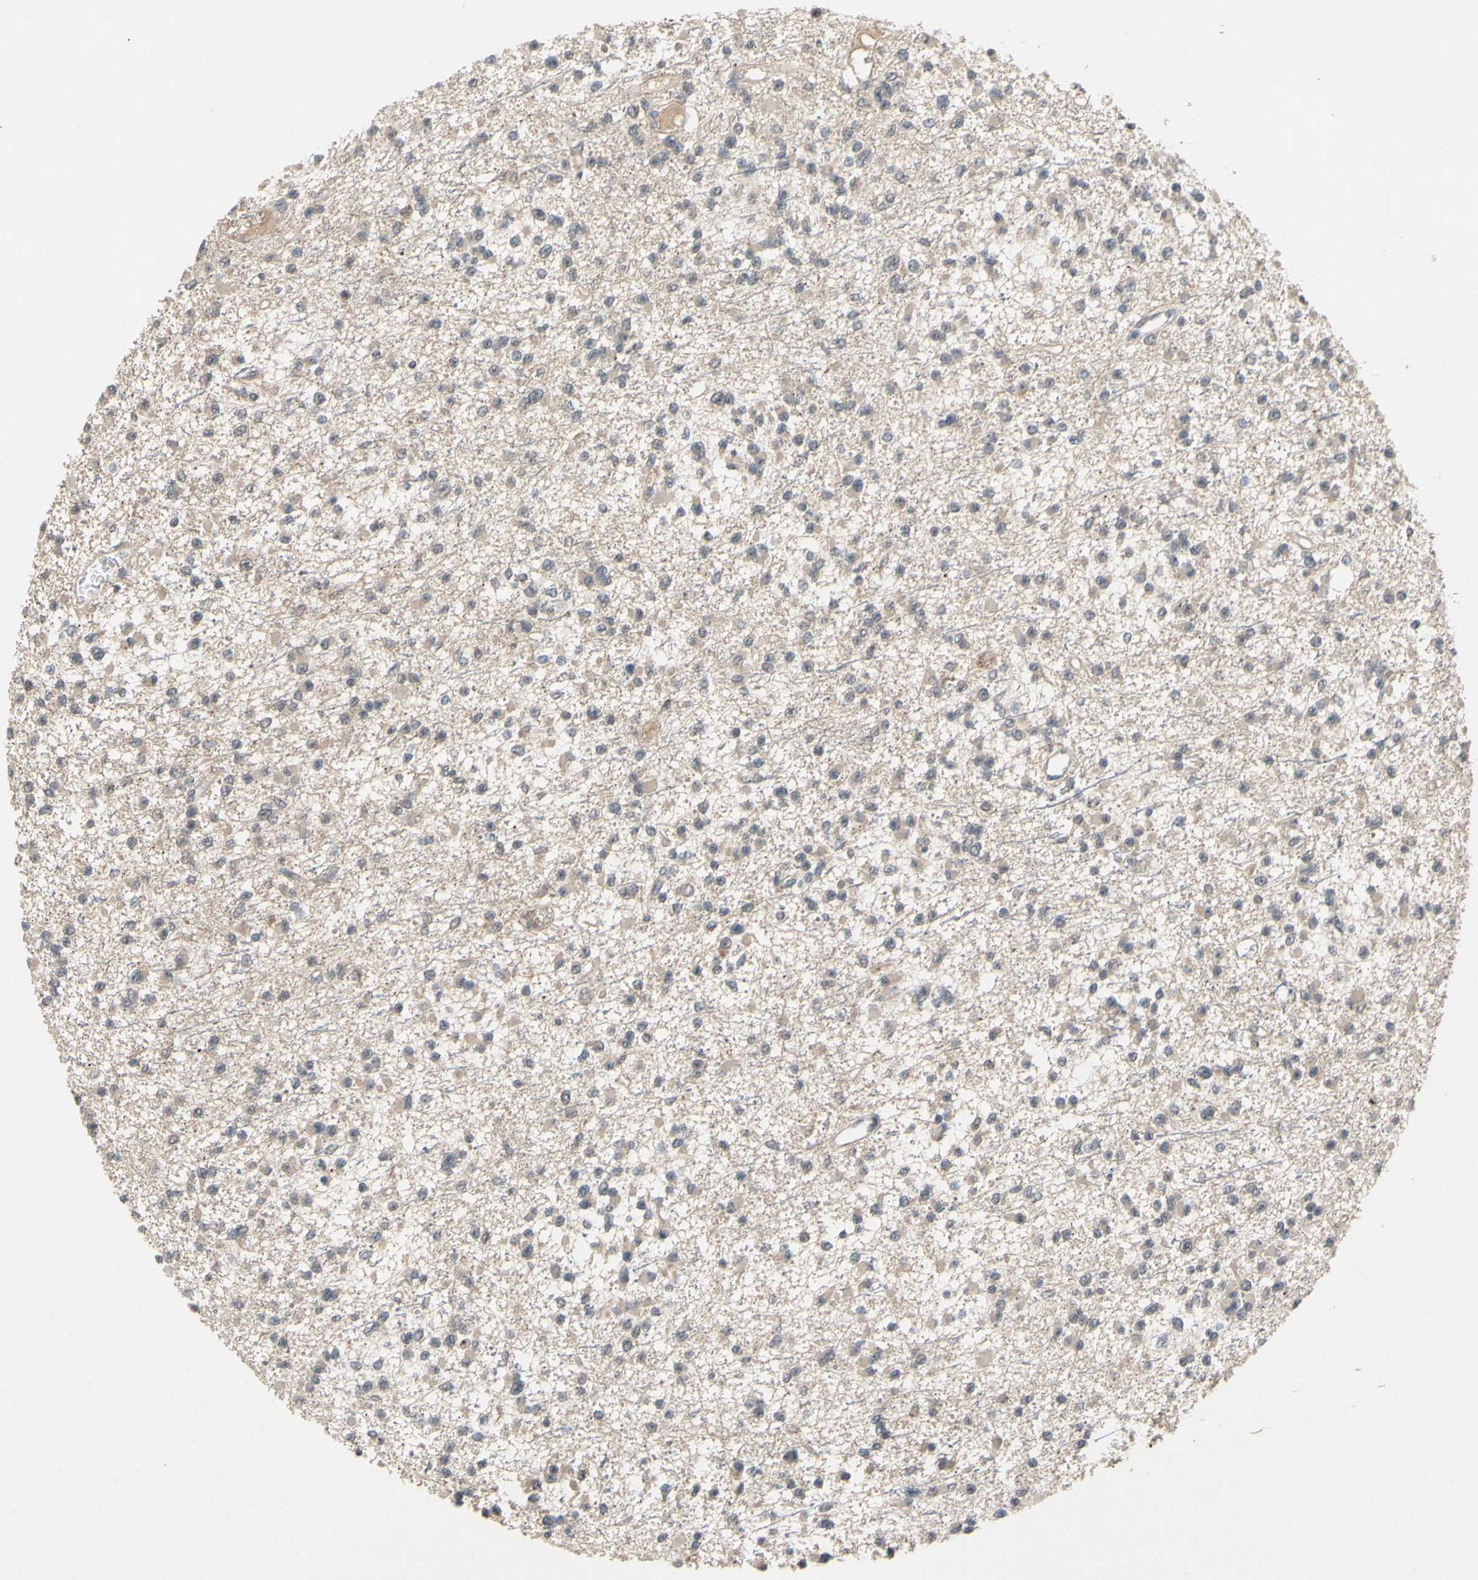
{"staining": {"intensity": "weak", "quantity": ">75%", "location": "cytoplasmic/membranous"}, "tissue": "glioma", "cell_type": "Tumor cells", "image_type": "cancer", "snomed": [{"axis": "morphology", "description": "Glioma, malignant, Low grade"}, {"axis": "topography", "description": "Brain"}], "caption": "This micrograph demonstrates immunohistochemistry staining of human glioma, with low weak cytoplasmic/membranous expression in approximately >75% of tumor cells.", "gene": "ALK", "patient": {"sex": "female", "age": 22}}